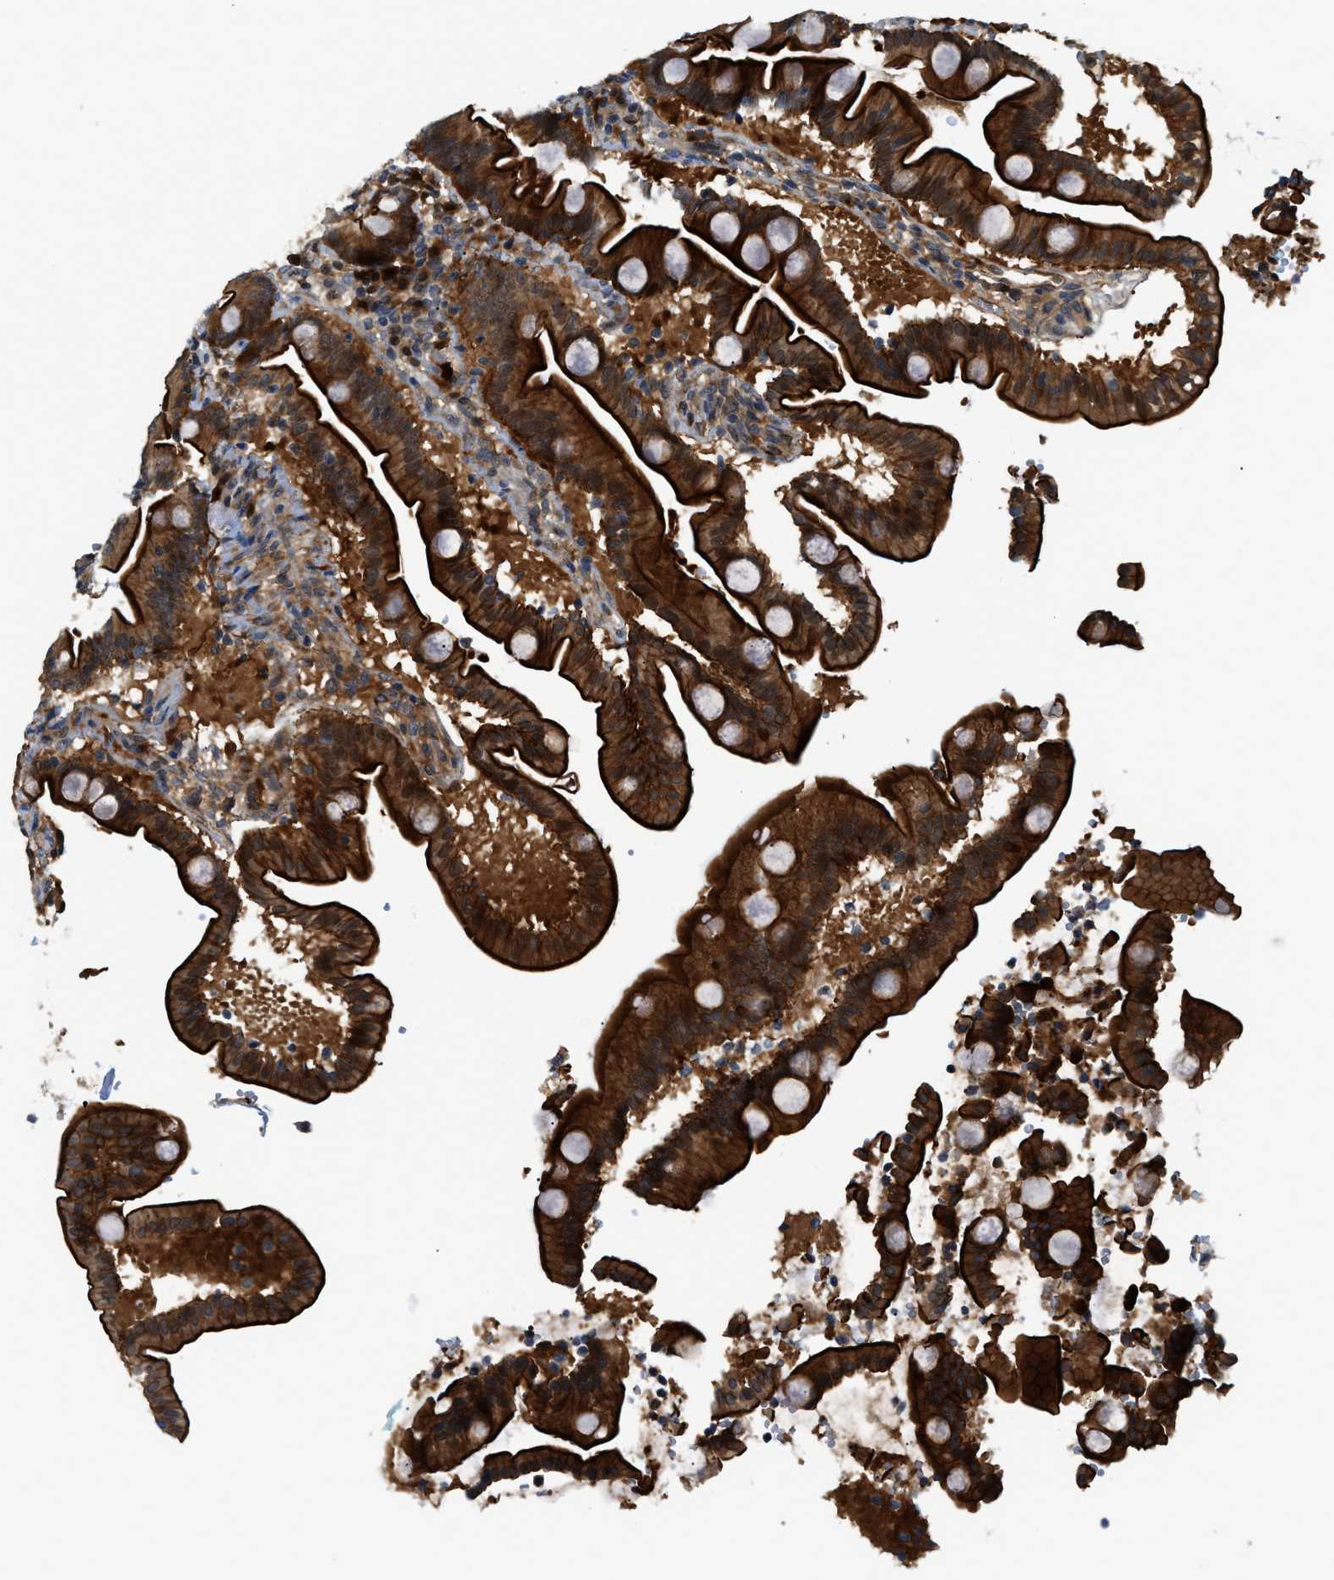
{"staining": {"intensity": "strong", "quantity": ">75%", "location": "cytoplasmic/membranous"}, "tissue": "duodenum", "cell_type": "Glandular cells", "image_type": "normal", "snomed": [{"axis": "morphology", "description": "Normal tissue, NOS"}, {"axis": "topography", "description": "Duodenum"}], "caption": "The histopathology image displays staining of unremarkable duodenum, revealing strong cytoplasmic/membranous protein positivity (brown color) within glandular cells. The staining was performed using DAB (3,3'-diaminobenzidine), with brown indicating positive protein expression. Nuclei are stained blue with hematoxylin.", "gene": "TRAK2", "patient": {"sex": "male", "age": 54}}